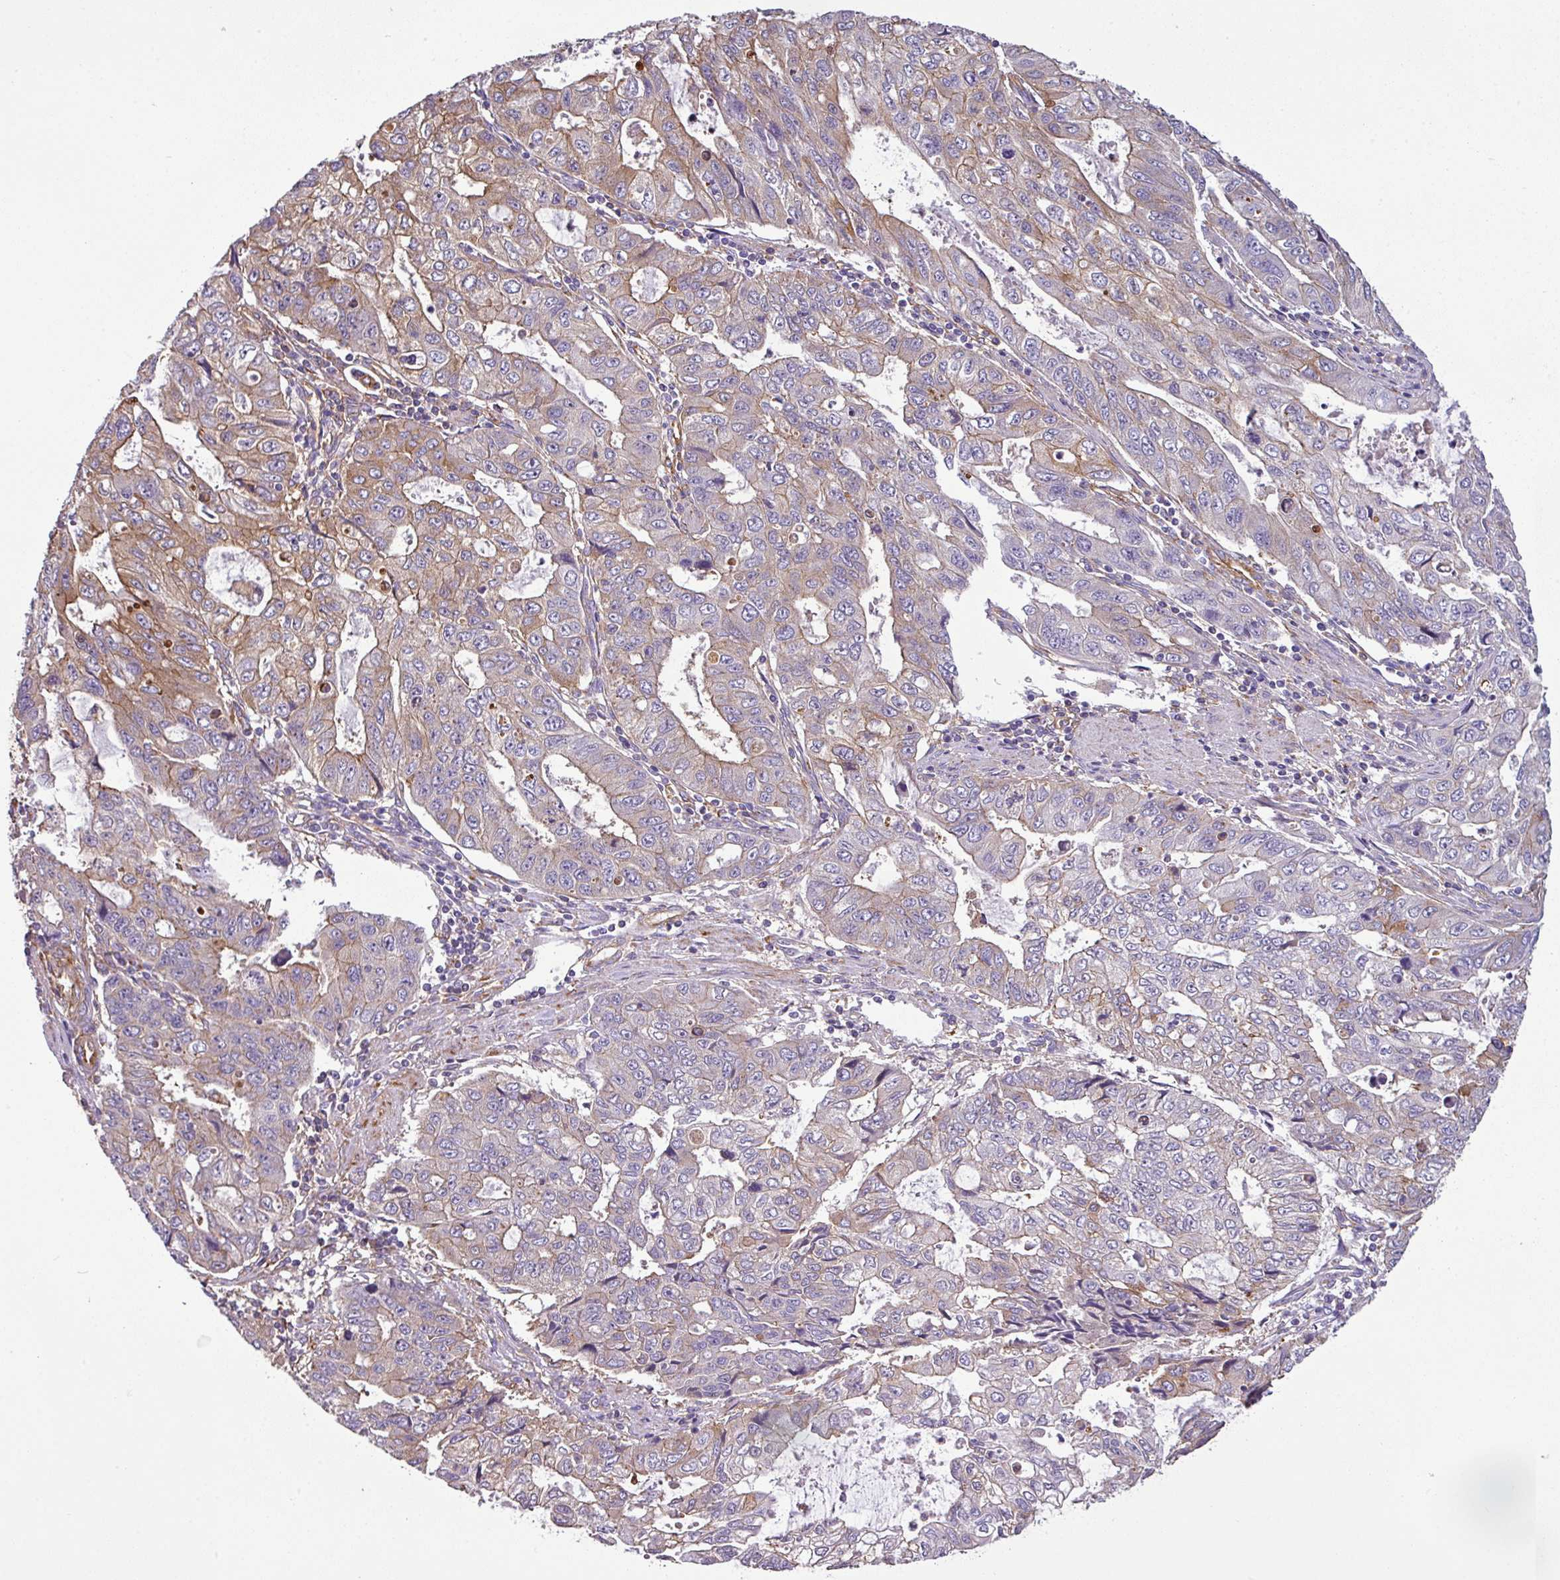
{"staining": {"intensity": "moderate", "quantity": "<25%", "location": "cytoplasmic/membranous"}, "tissue": "stomach cancer", "cell_type": "Tumor cells", "image_type": "cancer", "snomed": [{"axis": "morphology", "description": "Adenocarcinoma, NOS"}, {"axis": "topography", "description": "Stomach, upper"}], "caption": "Stomach cancer (adenocarcinoma) stained with a brown dye exhibits moderate cytoplasmic/membranous positive positivity in about <25% of tumor cells.", "gene": "XNDC1N", "patient": {"sex": "female", "age": 52}}